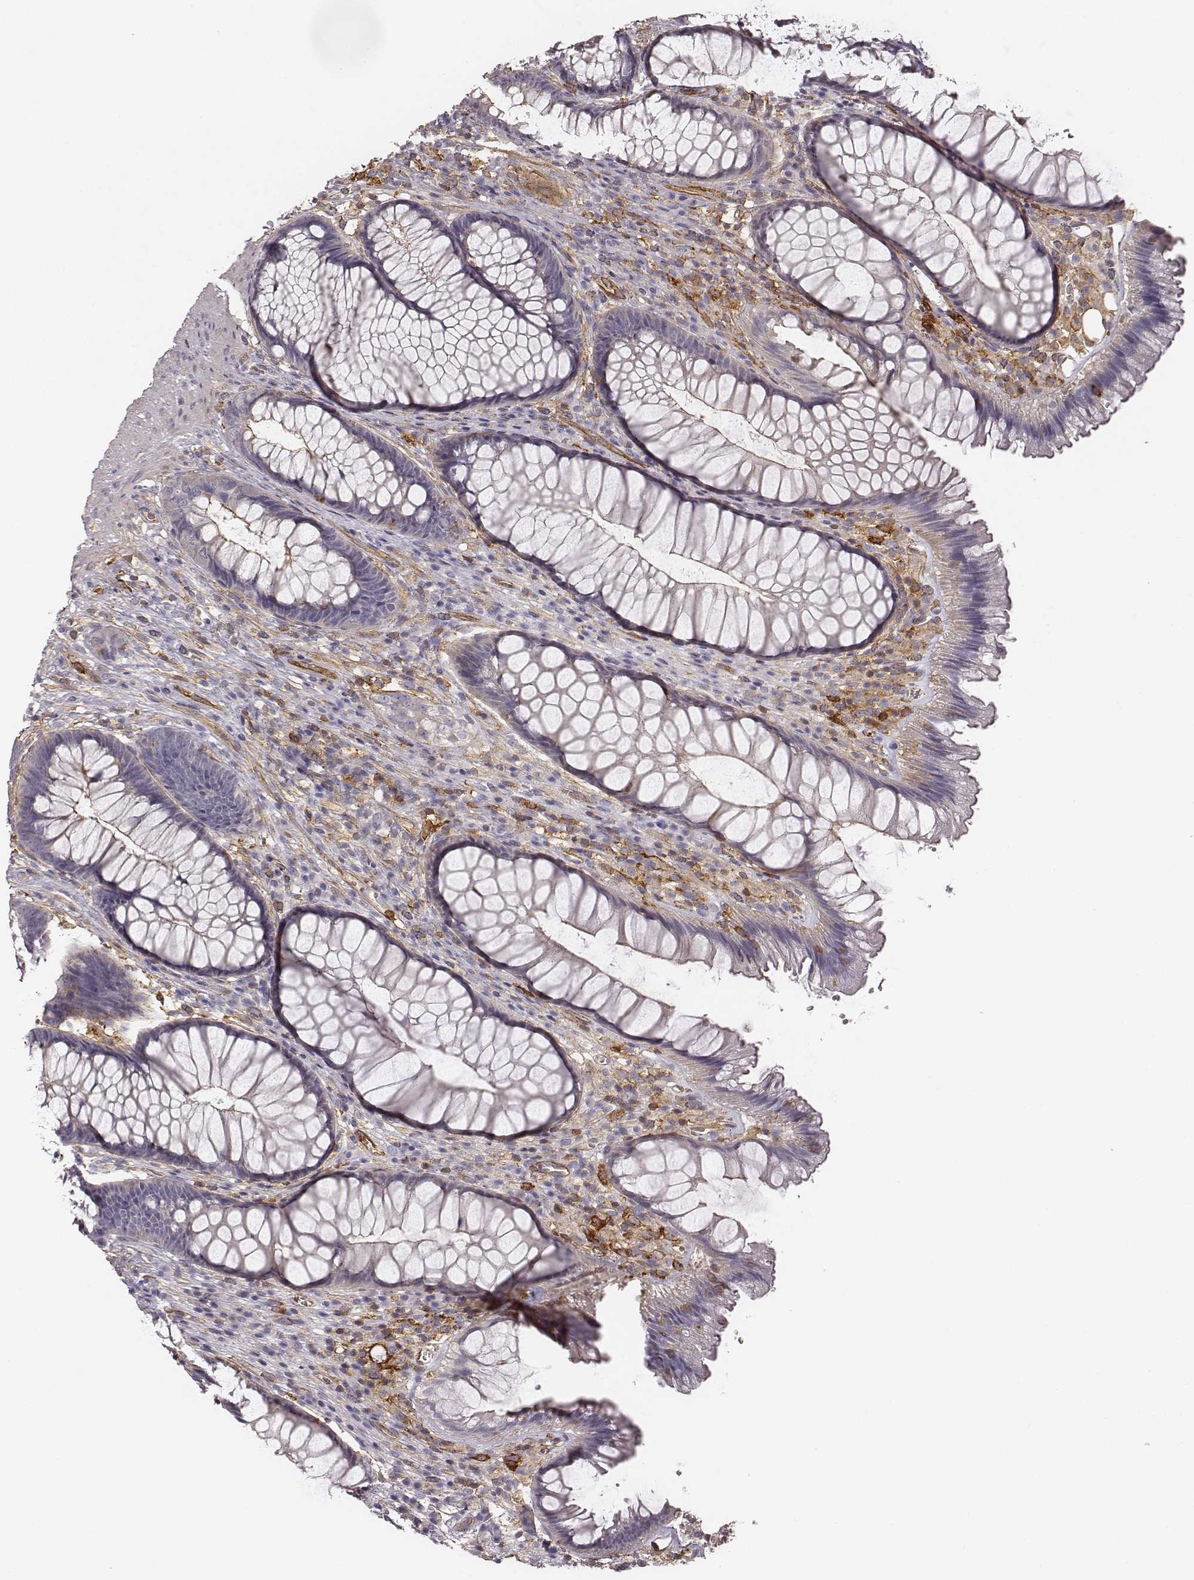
{"staining": {"intensity": "negative", "quantity": "none", "location": "none"}, "tissue": "rectum", "cell_type": "Glandular cells", "image_type": "normal", "snomed": [{"axis": "morphology", "description": "Normal tissue, NOS"}, {"axis": "topography", "description": "Smooth muscle"}, {"axis": "topography", "description": "Rectum"}], "caption": "There is no significant positivity in glandular cells of rectum. Brightfield microscopy of immunohistochemistry (IHC) stained with DAB (3,3'-diaminobenzidine) (brown) and hematoxylin (blue), captured at high magnification.", "gene": "ZYX", "patient": {"sex": "male", "age": 53}}